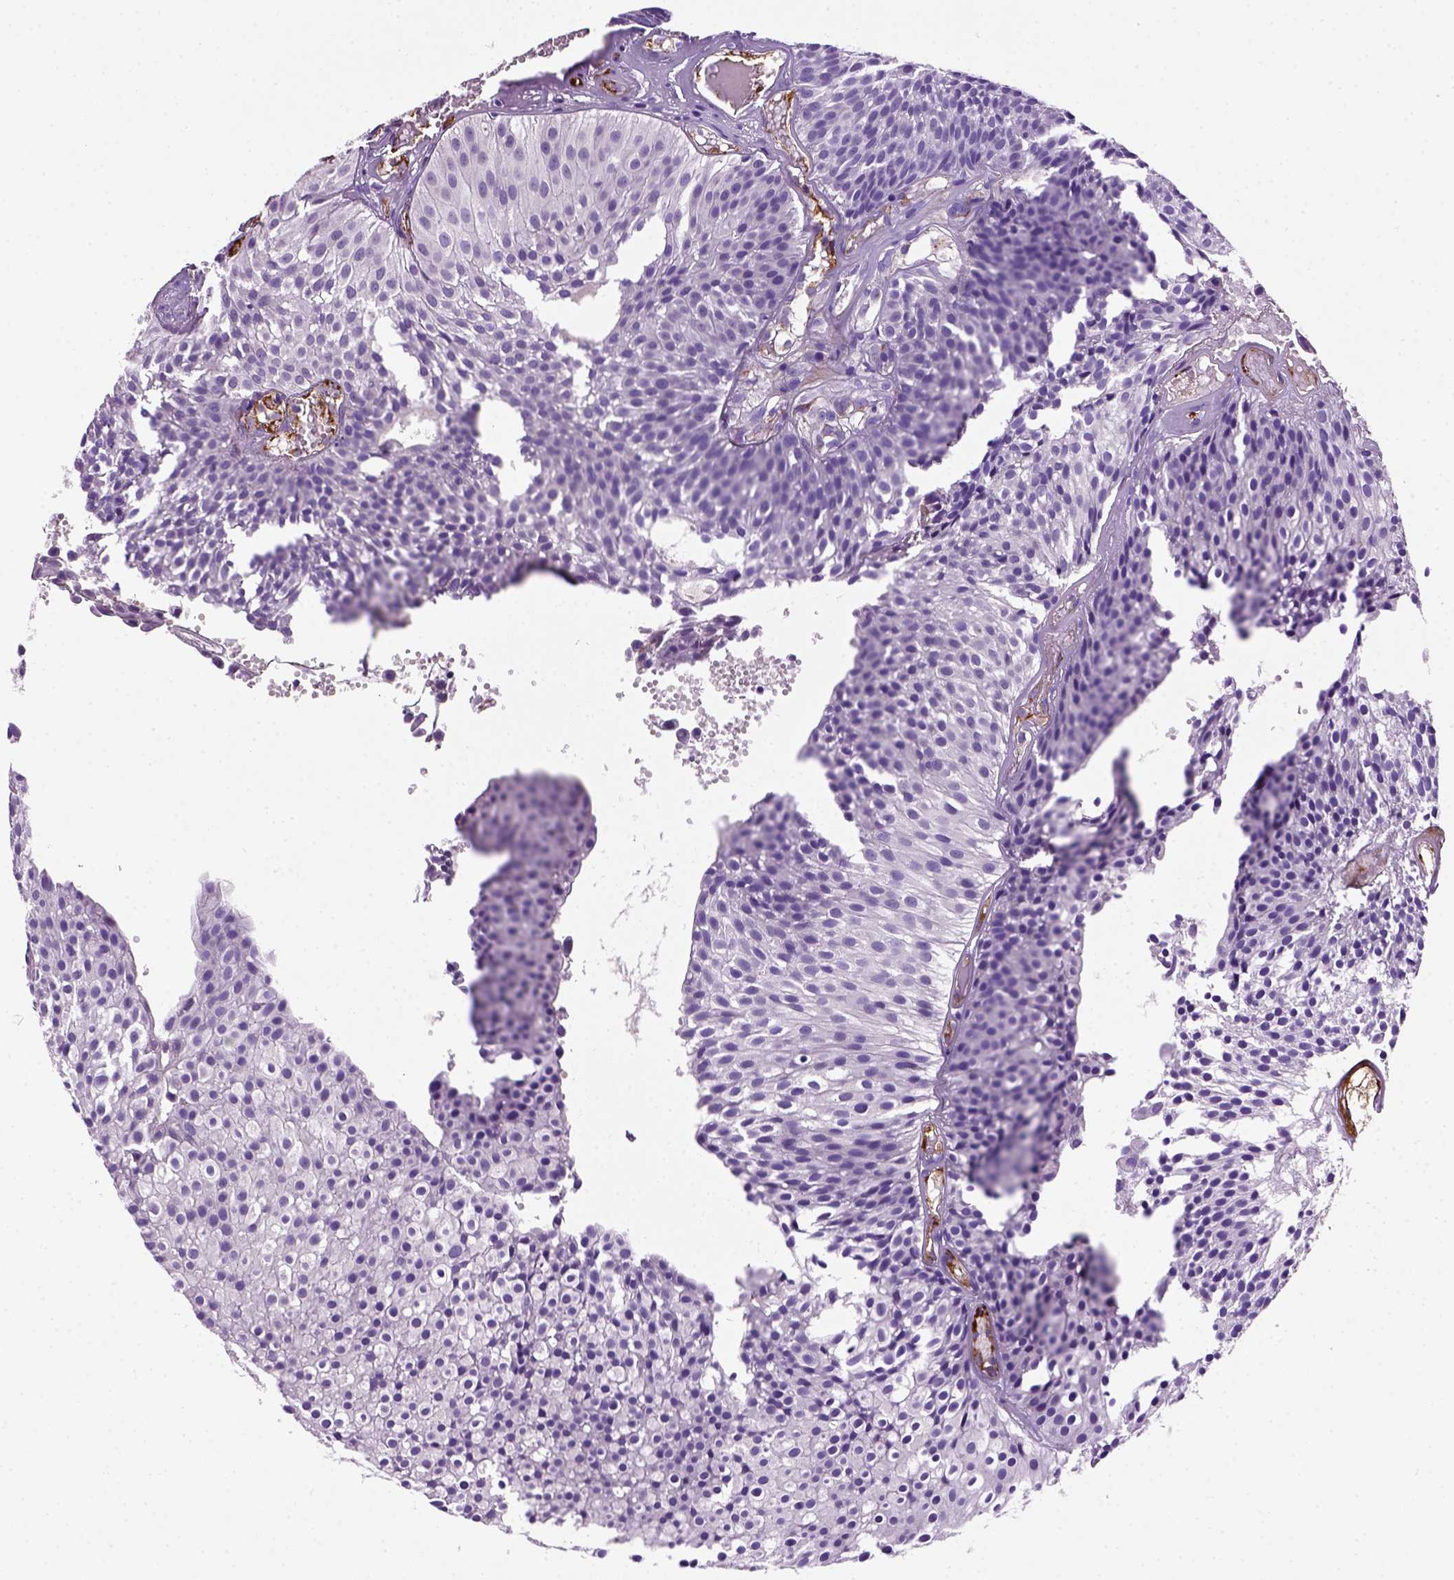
{"staining": {"intensity": "negative", "quantity": "none", "location": "none"}, "tissue": "urothelial cancer", "cell_type": "Tumor cells", "image_type": "cancer", "snomed": [{"axis": "morphology", "description": "Urothelial carcinoma, Low grade"}, {"axis": "topography", "description": "Urinary bladder"}], "caption": "Micrograph shows no significant protein staining in tumor cells of urothelial carcinoma (low-grade). Brightfield microscopy of IHC stained with DAB (3,3'-diaminobenzidine) (brown) and hematoxylin (blue), captured at high magnification.", "gene": "VWF", "patient": {"sex": "male", "age": 63}}